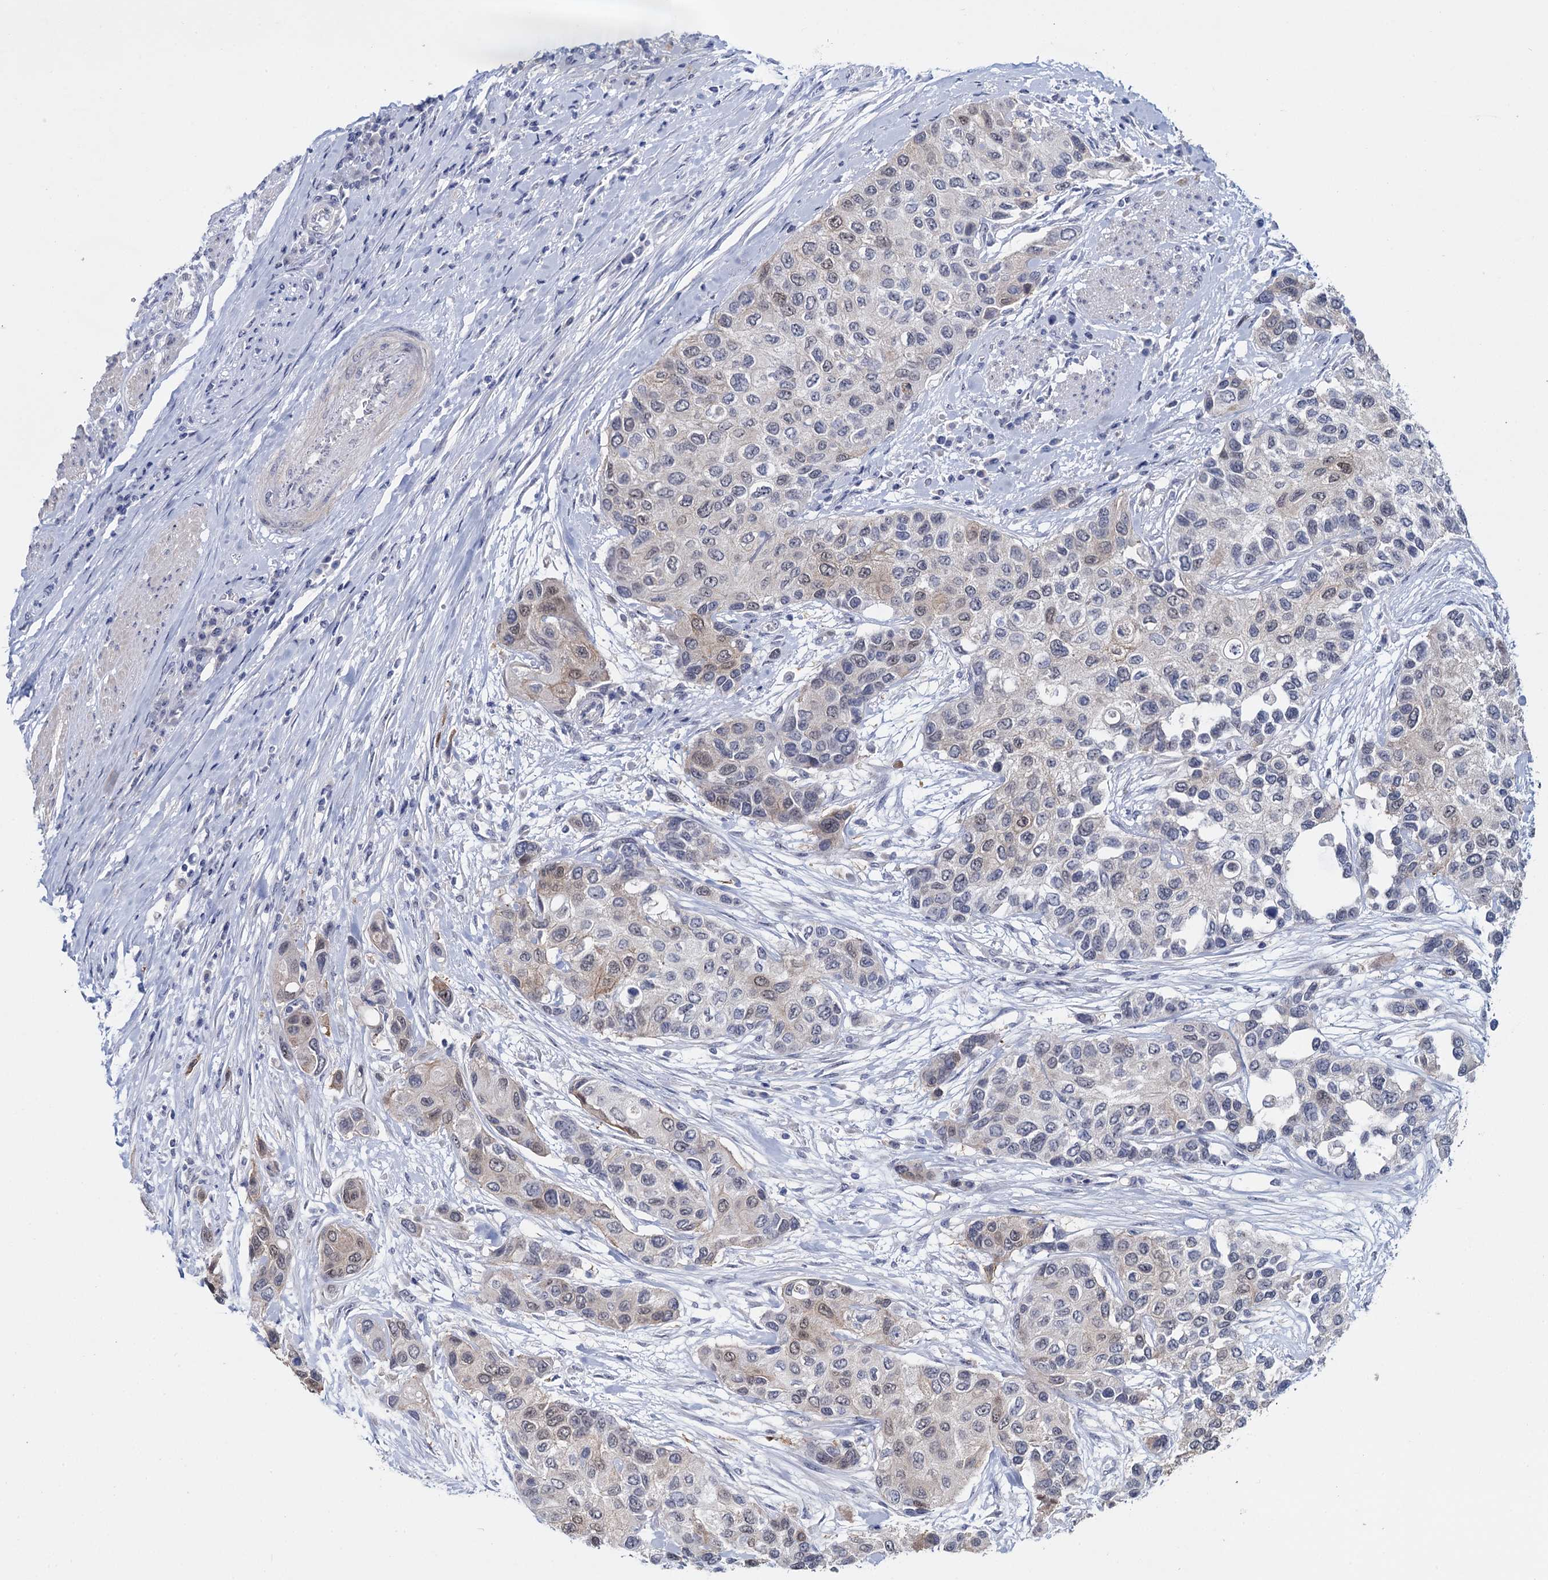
{"staining": {"intensity": "weak", "quantity": "<25%", "location": "cytoplasmic/membranous,nuclear"}, "tissue": "urothelial cancer", "cell_type": "Tumor cells", "image_type": "cancer", "snomed": [{"axis": "morphology", "description": "Normal tissue, NOS"}, {"axis": "morphology", "description": "Urothelial carcinoma, High grade"}, {"axis": "topography", "description": "Vascular tissue"}, {"axis": "topography", "description": "Urinary bladder"}], "caption": "Histopathology image shows no protein expression in tumor cells of high-grade urothelial carcinoma tissue.", "gene": "SFN", "patient": {"sex": "female", "age": 56}}